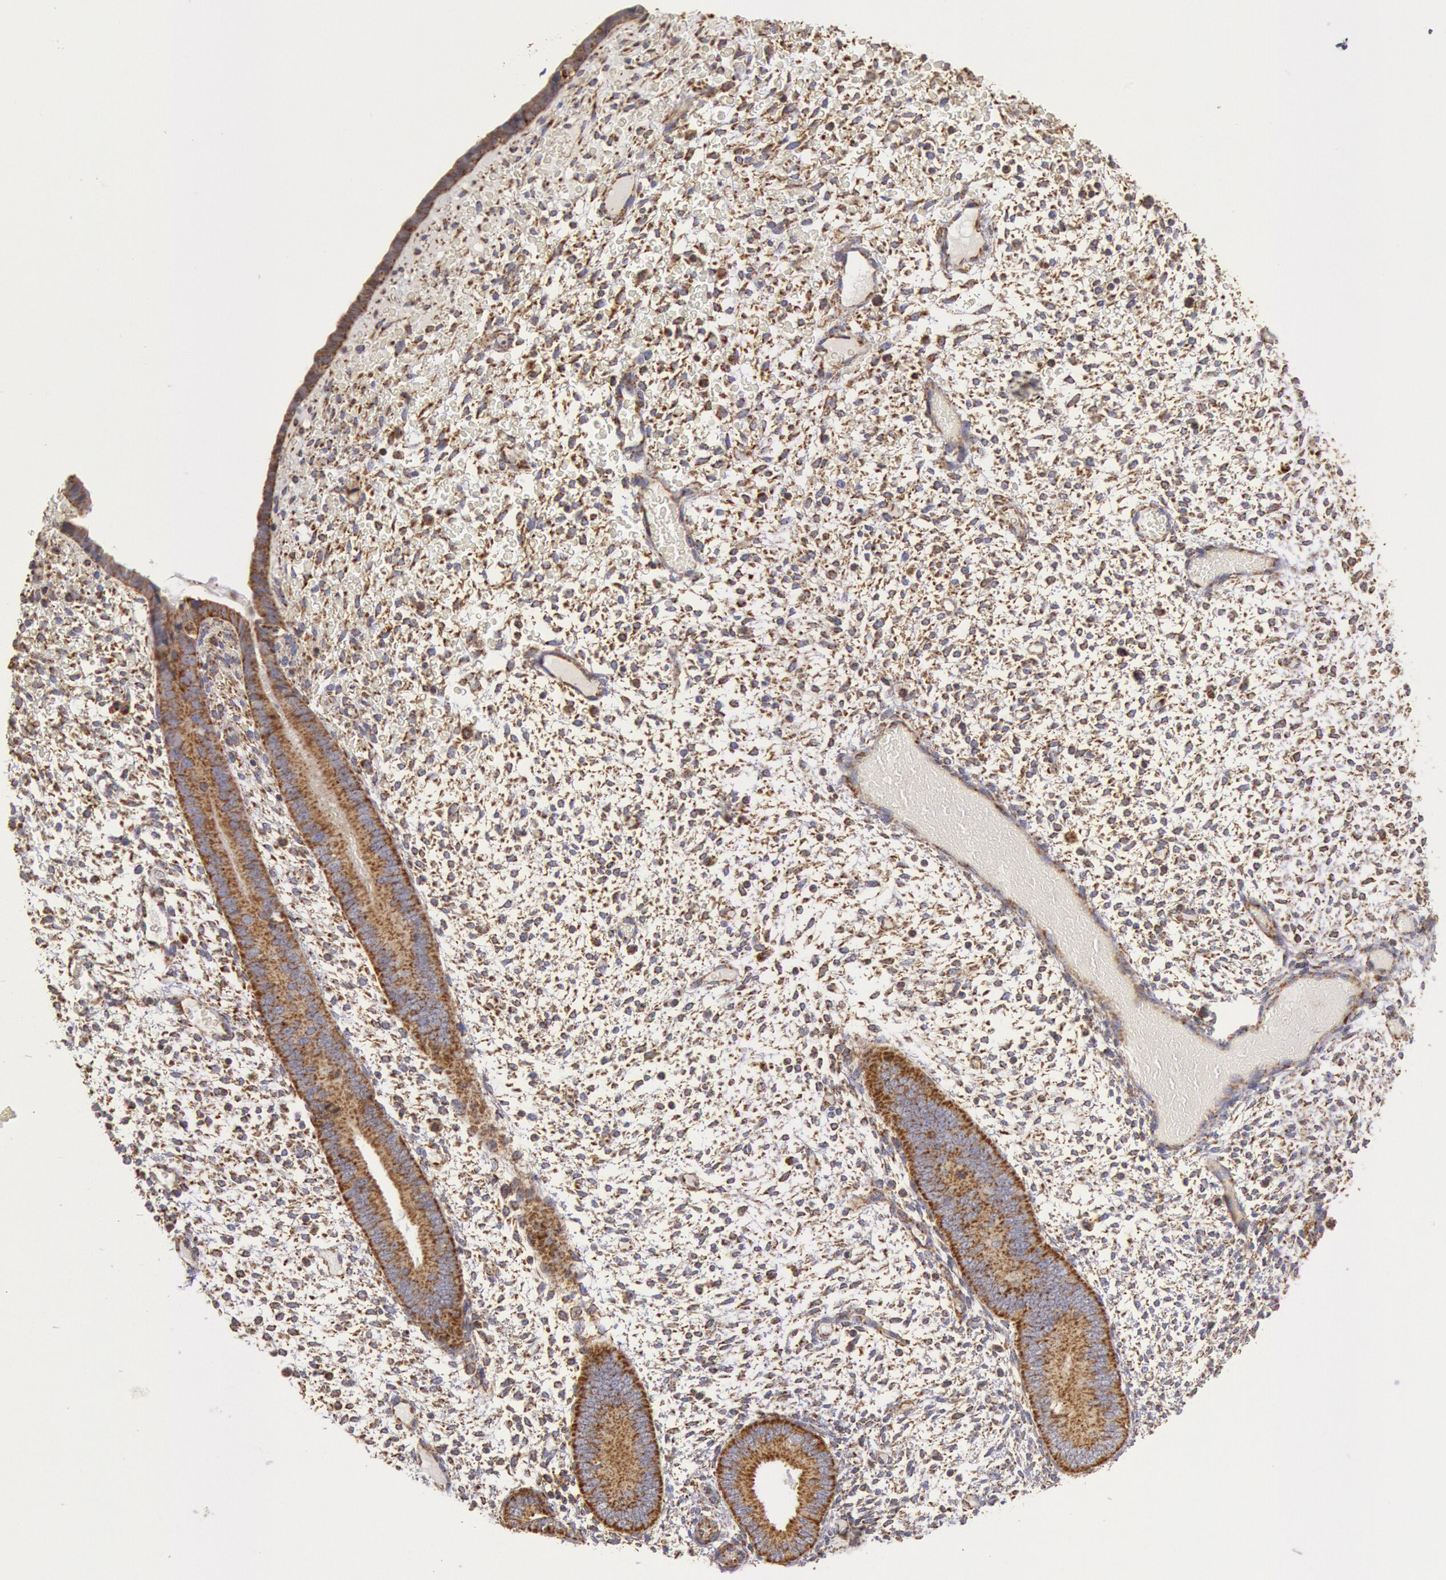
{"staining": {"intensity": "moderate", "quantity": "25%-75%", "location": "cytoplasmic/membranous"}, "tissue": "endometrium", "cell_type": "Cells in endometrial stroma", "image_type": "normal", "snomed": [{"axis": "morphology", "description": "Normal tissue, NOS"}, {"axis": "topography", "description": "Endometrium"}], "caption": "High-magnification brightfield microscopy of benign endometrium stained with DAB (3,3'-diaminobenzidine) (brown) and counterstained with hematoxylin (blue). cells in endometrial stroma exhibit moderate cytoplasmic/membranous staining is appreciated in about25%-75% of cells. The staining is performed using DAB brown chromogen to label protein expression. The nuclei are counter-stained blue using hematoxylin.", "gene": "CYC1", "patient": {"sex": "female", "age": 42}}